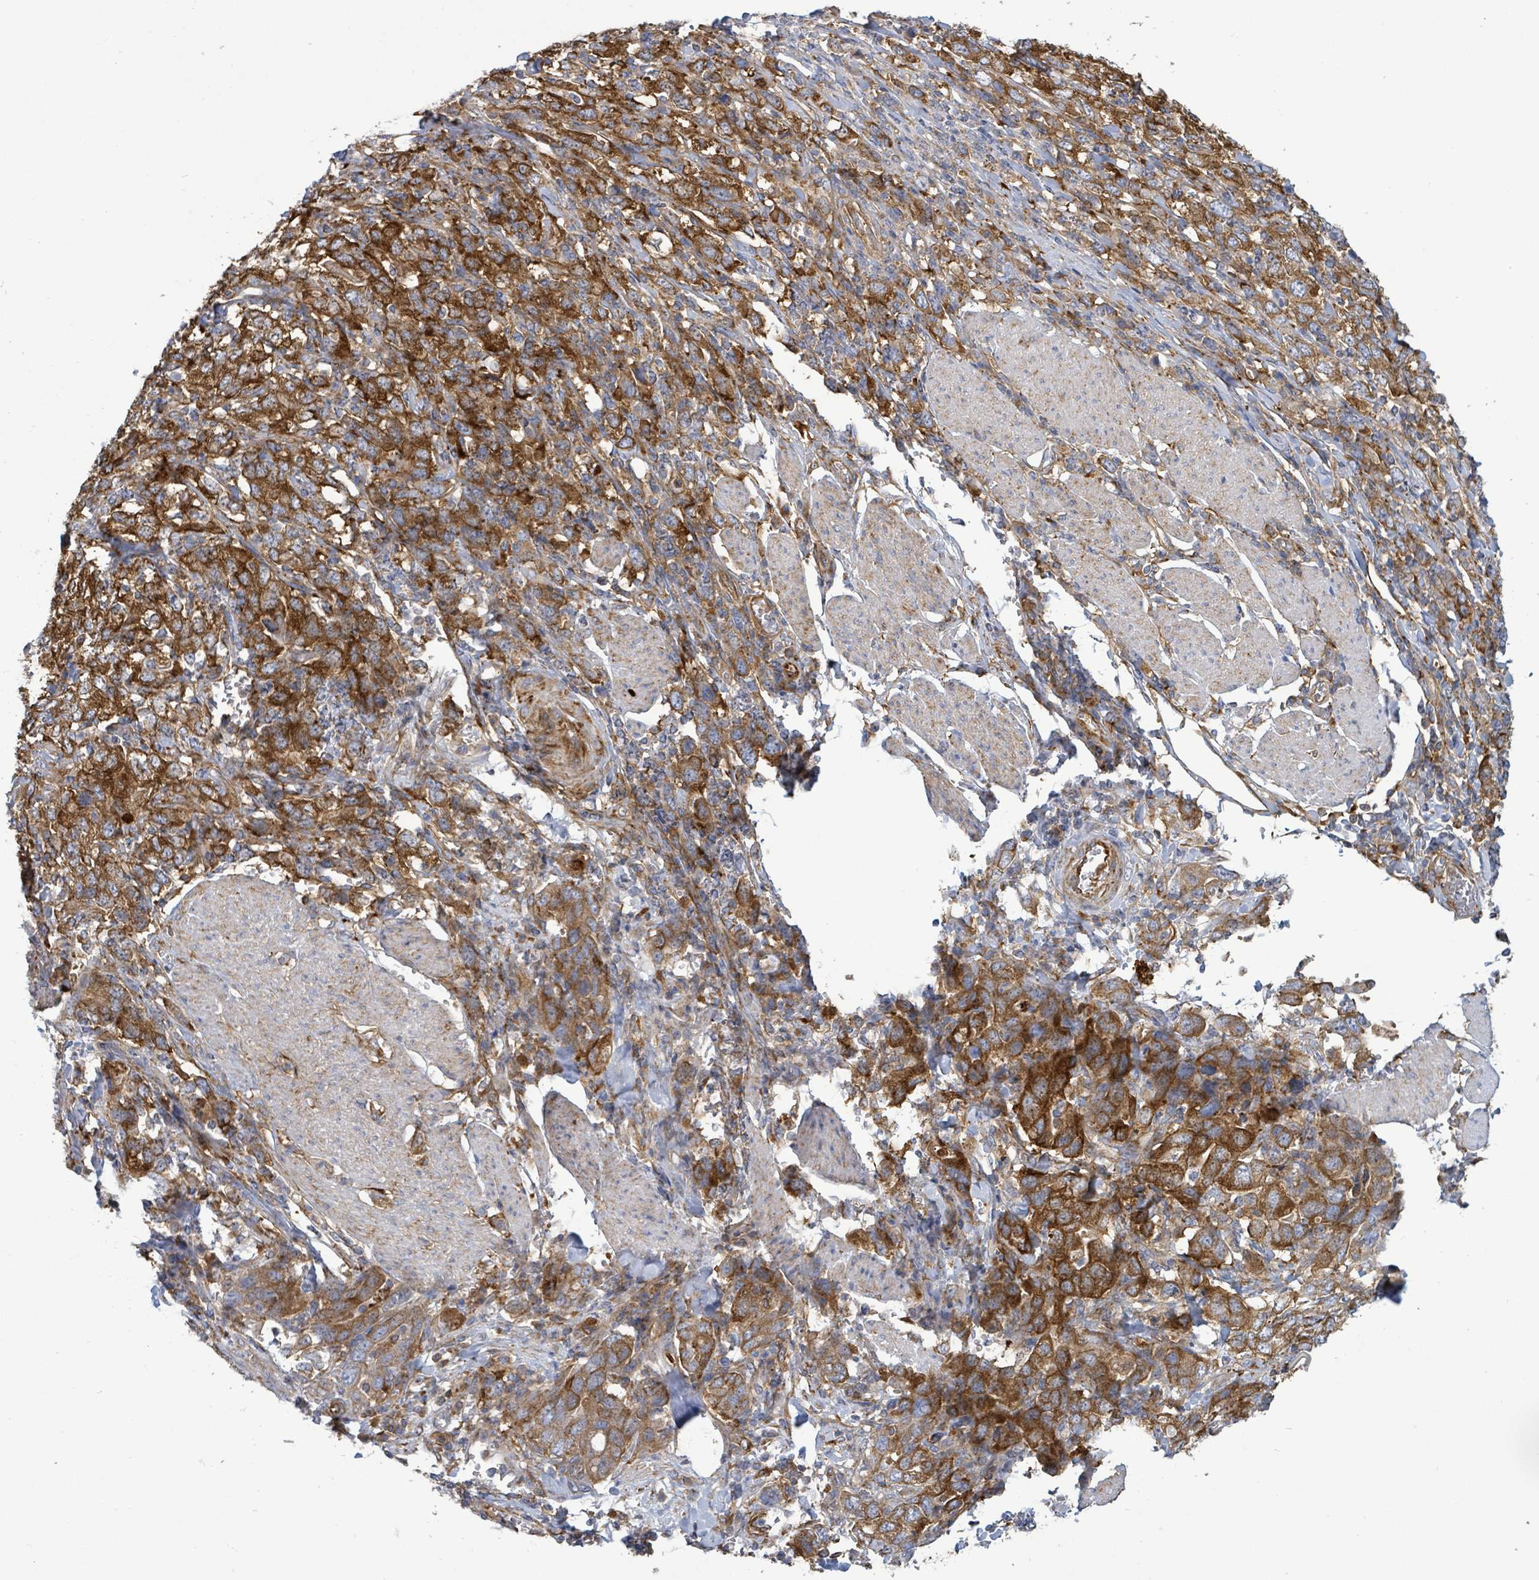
{"staining": {"intensity": "strong", "quantity": ">75%", "location": "cytoplasmic/membranous"}, "tissue": "stomach cancer", "cell_type": "Tumor cells", "image_type": "cancer", "snomed": [{"axis": "morphology", "description": "Adenocarcinoma, NOS"}, {"axis": "topography", "description": "Stomach, upper"}, {"axis": "topography", "description": "Stomach"}], "caption": "Stomach cancer (adenocarcinoma) stained with a protein marker demonstrates strong staining in tumor cells.", "gene": "EGFL7", "patient": {"sex": "male", "age": 62}}